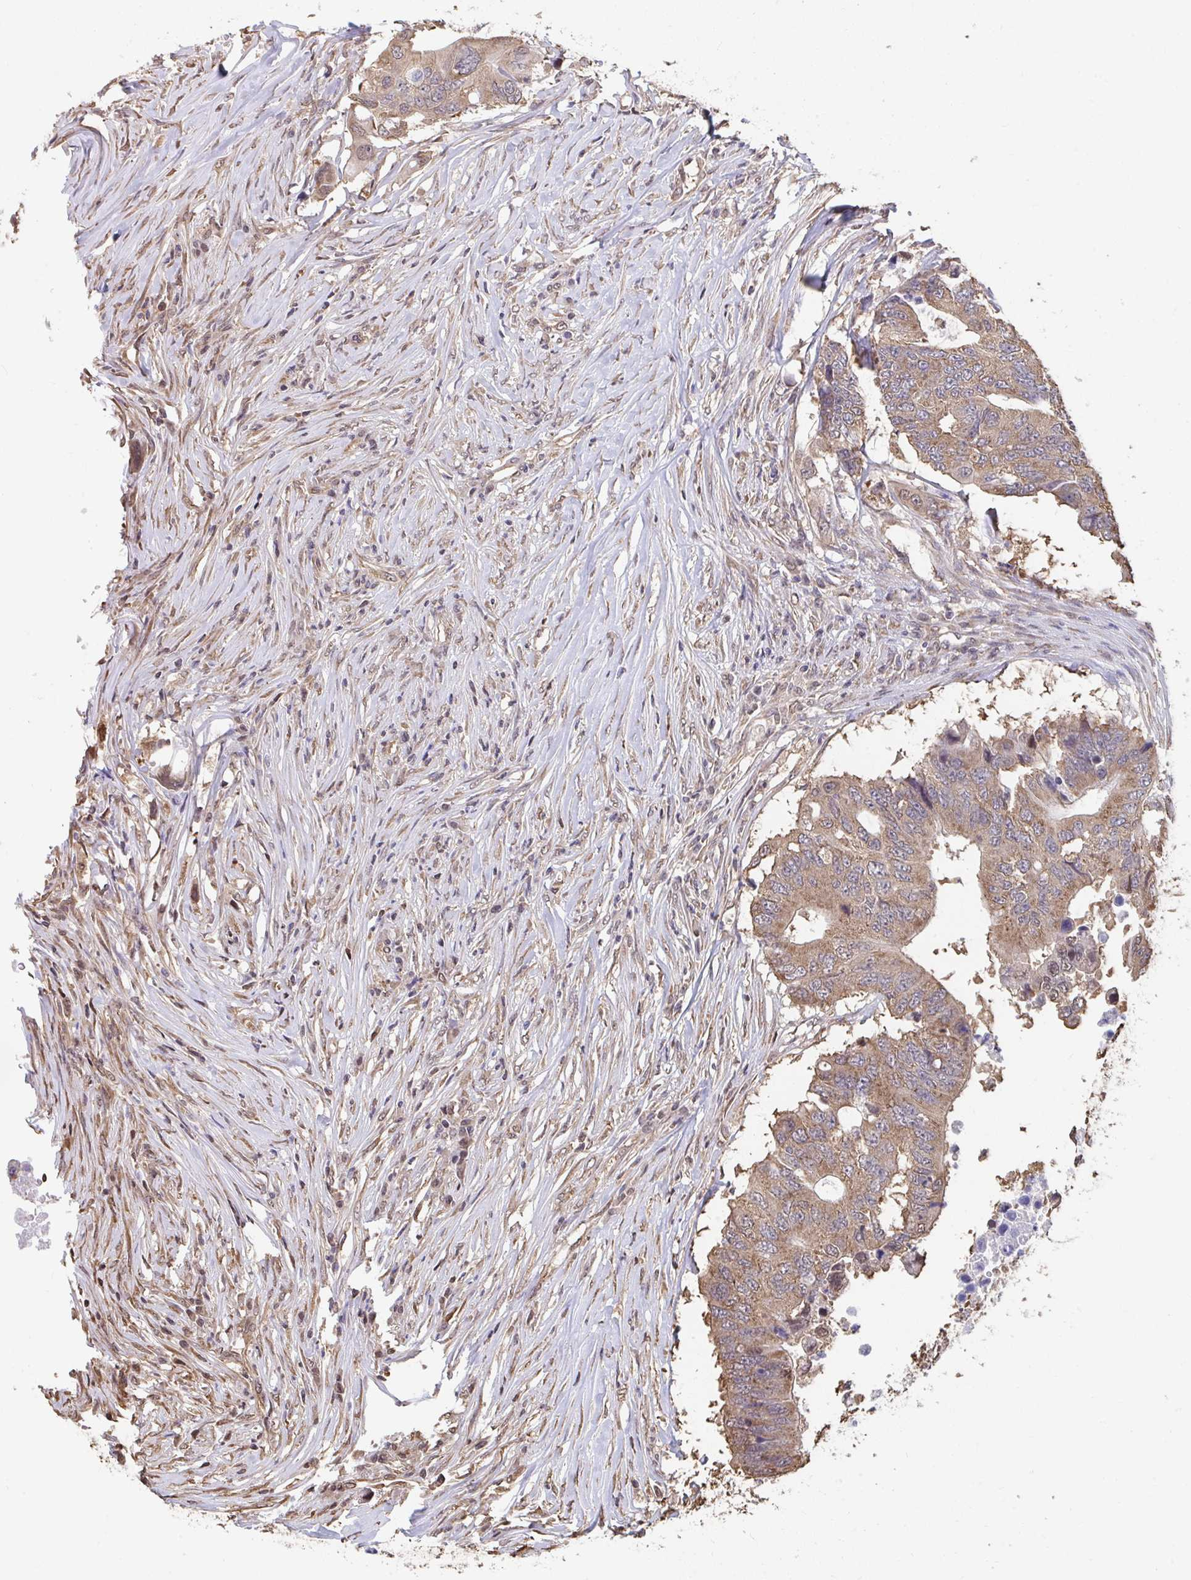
{"staining": {"intensity": "moderate", "quantity": ">75%", "location": "cytoplasmic/membranous"}, "tissue": "colorectal cancer", "cell_type": "Tumor cells", "image_type": "cancer", "snomed": [{"axis": "morphology", "description": "Adenocarcinoma, NOS"}, {"axis": "topography", "description": "Colon"}], "caption": "Immunohistochemical staining of colorectal cancer exhibits medium levels of moderate cytoplasmic/membranous protein expression in about >75% of tumor cells.", "gene": "SYNCRIP", "patient": {"sex": "male", "age": 71}}